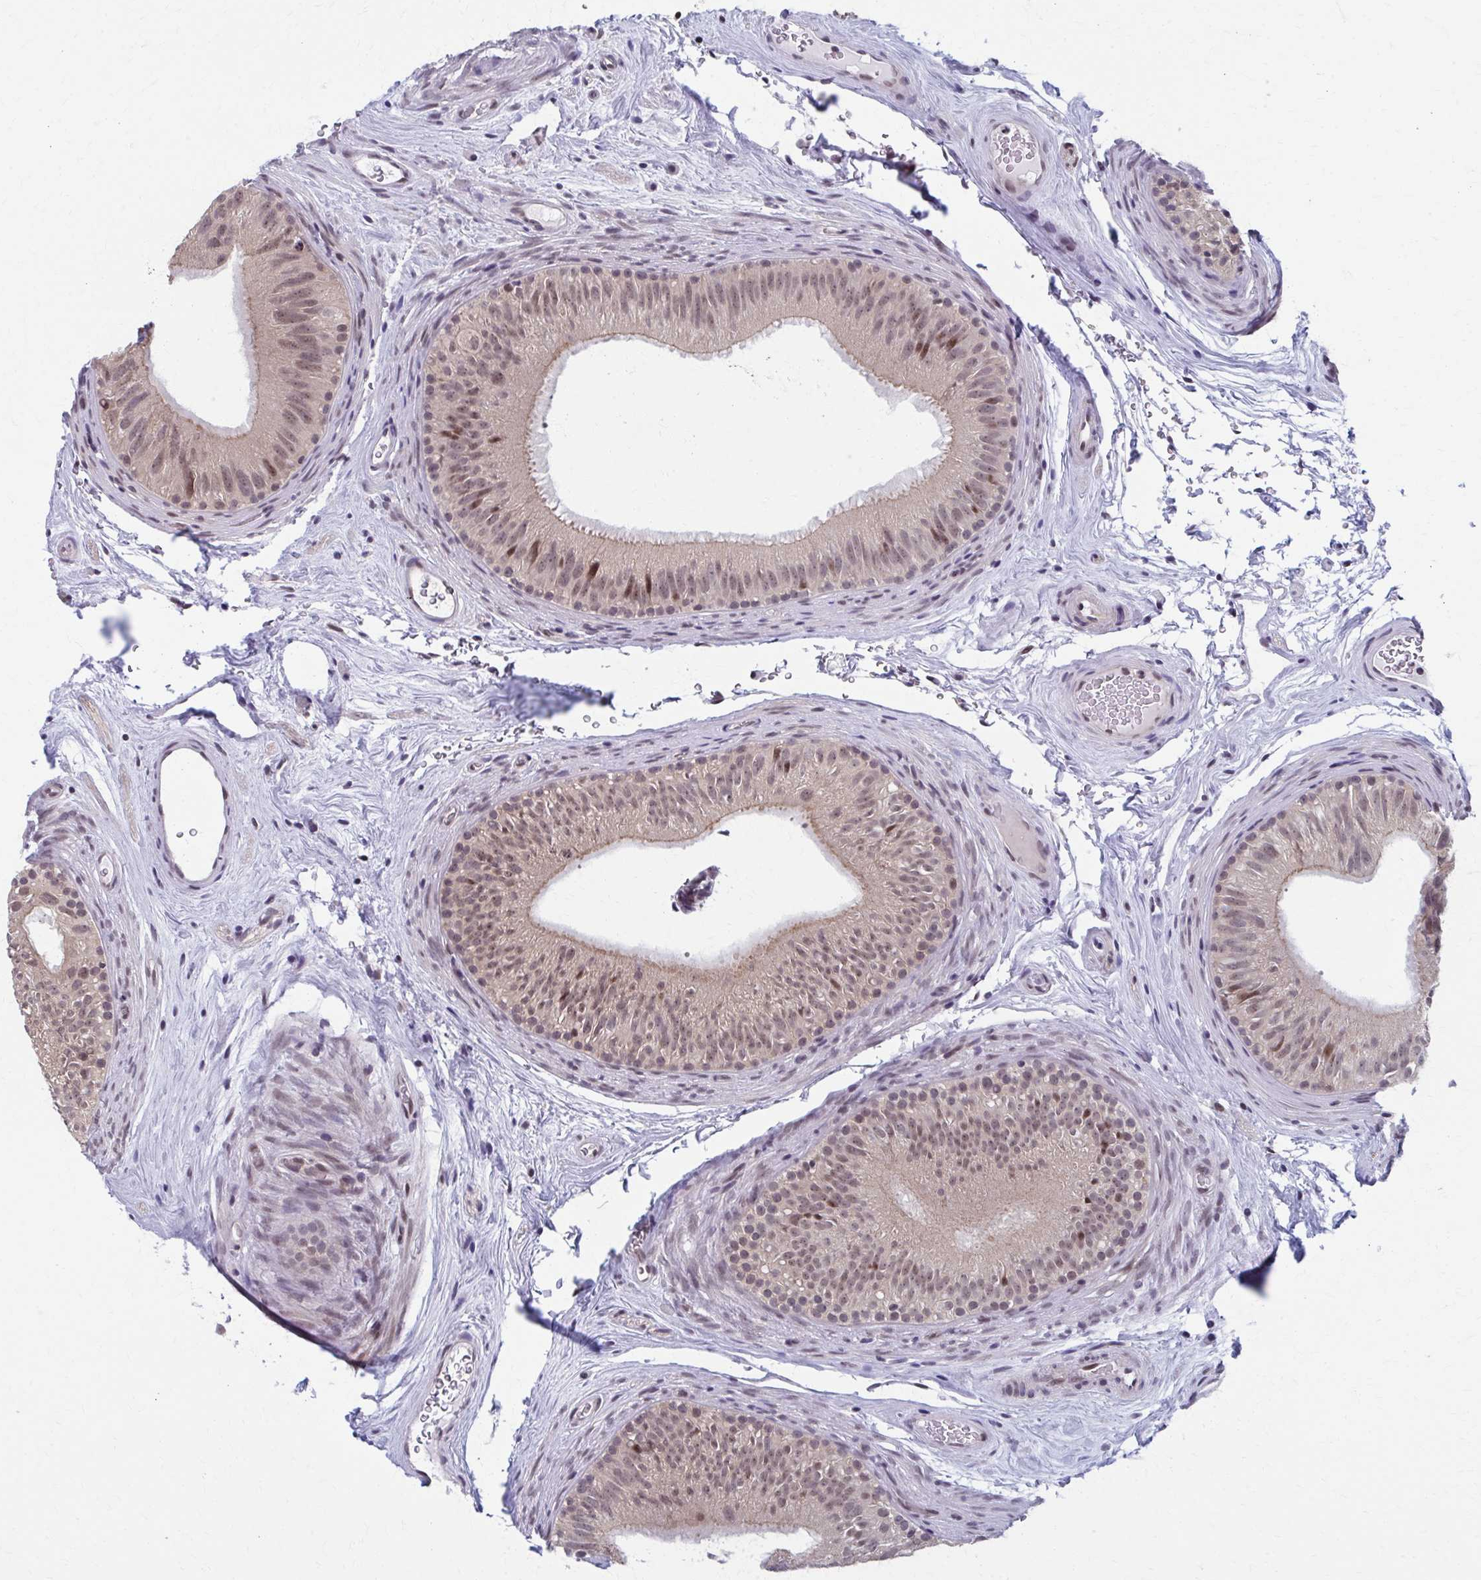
{"staining": {"intensity": "moderate", "quantity": ">75%", "location": "nuclear"}, "tissue": "epididymis", "cell_type": "Glandular cells", "image_type": "normal", "snomed": [{"axis": "morphology", "description": "Normal tissue, NOS"}, {"axis": "topography", "description": "Epididymis"}], "caption": "Moderate nuclear staining for a protein is identified in approximately >75% of glandular cells of normal epididymis using immunohistochemistry (IHC).", "gene": "SETBP1", "patient": {"sex": "male", "age": 44}}